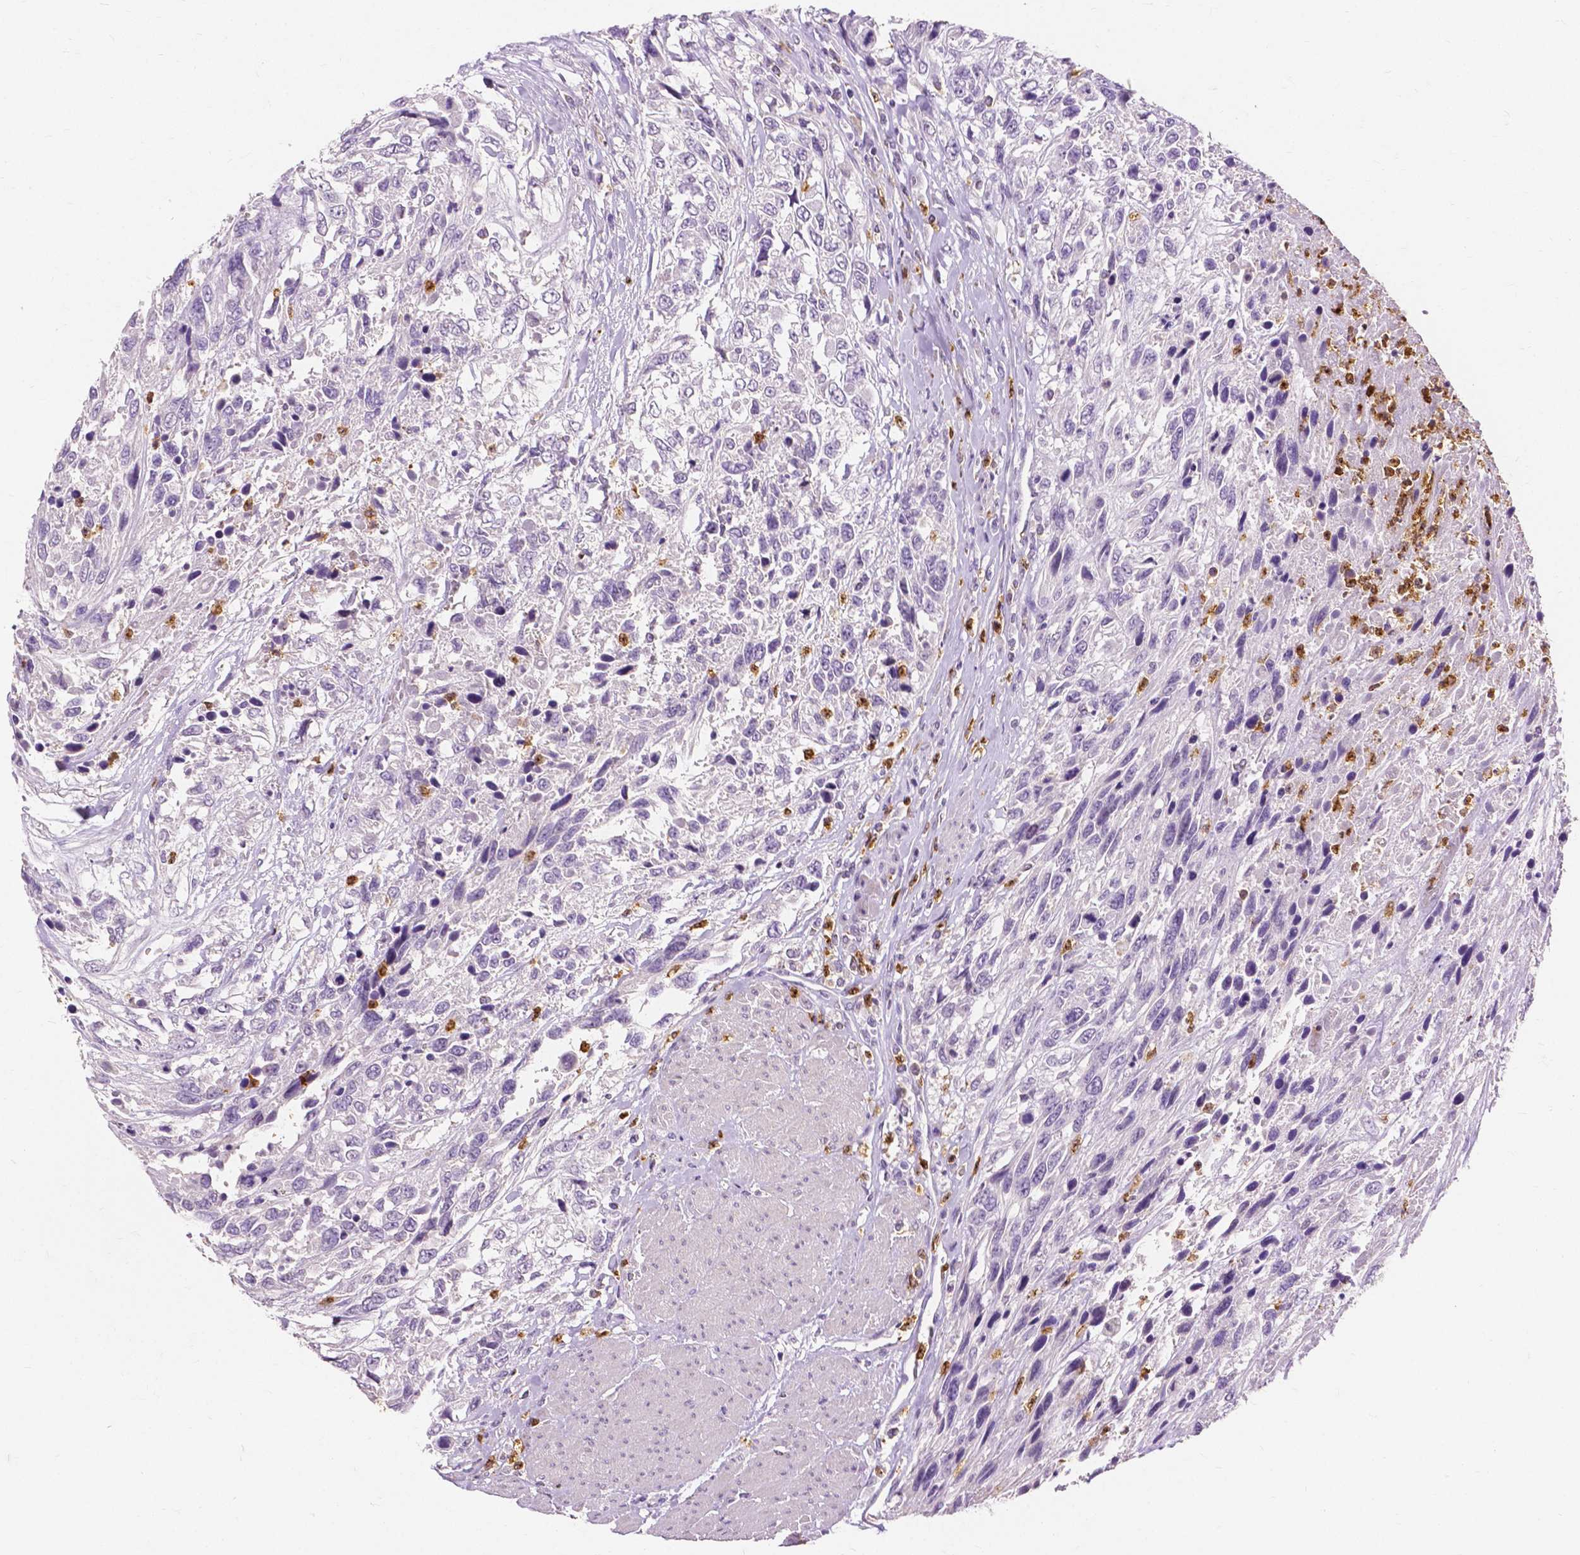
{"staining": {"intensity": "negative", "quantity": "none", "location": "none"}, "tissue": "urothelial cancer", "cell_type": "Tumor cells", "image_type": "cancer", "snomed": [{"axis": "morphology", "description": "Urothelial carcinoma, High grade"}, {"axis": "topography", "description": "Urinary bladder"}], "caption": "Tumor cells show no significant protein staining in urothelial carcinoma (high-grade).", "gene": "CXCR2", "patient": {"sex": "female", "age": 70}}